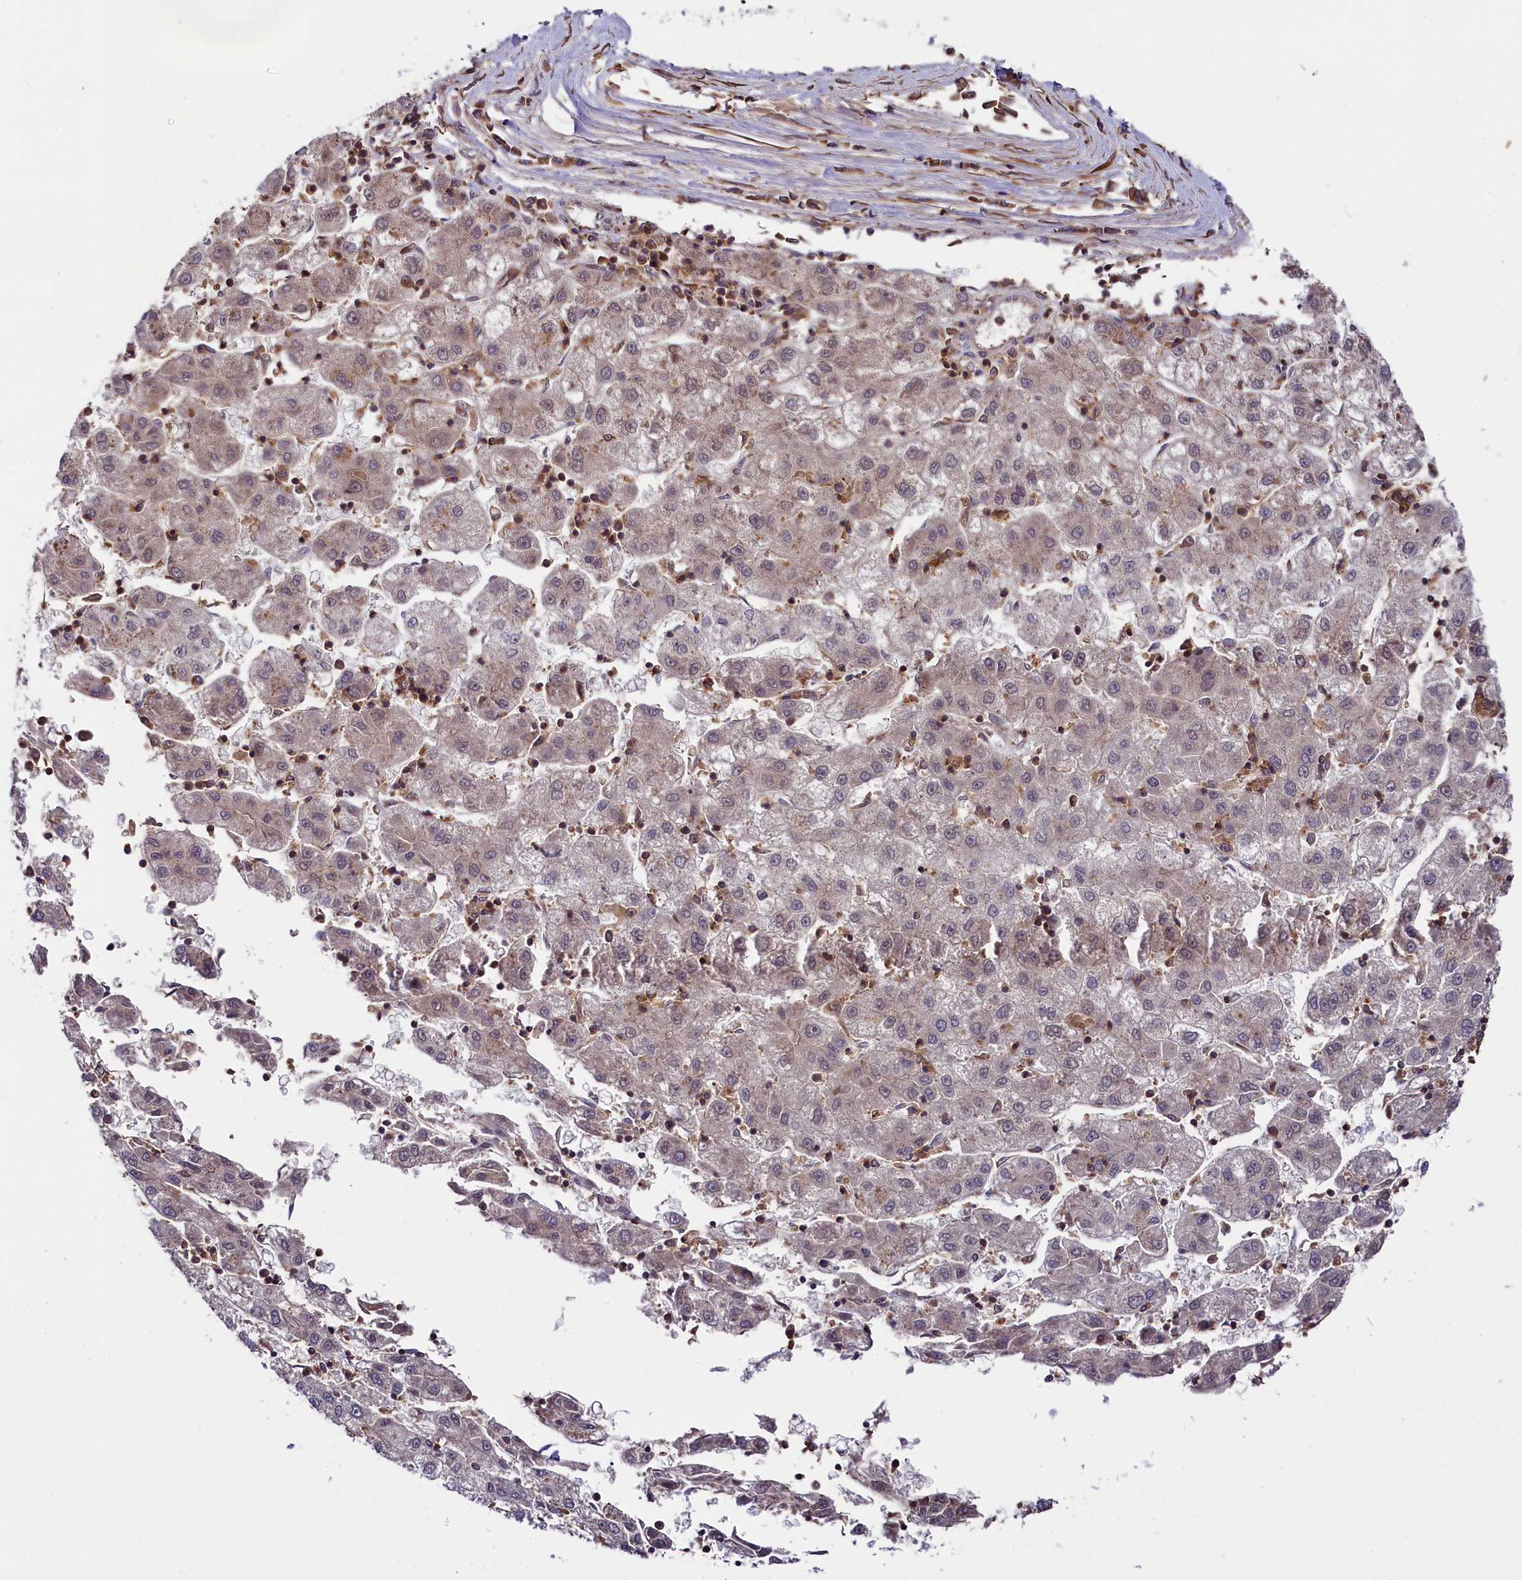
{"staining": {"intensity": "negative", "quantity": "none", "location": "none"}, "tissue": "liver cancer", "cell_type": "Tumor cells", "image_type": "cancer", "snomed": [{"axis": "morphology", "description": "Carcinoma, Hepatocellular, NOS"}, {"axis": "topography", "description": "Liver"}], "caption": "Tumor cells show no significant protein expression in hepatocellular carcinoma (liver). (DAB (3,3'-diaminobenzidine) IHC with hematoxylin counter stain).", "gene": "SKIDA1", "patient": {"sex": "male", "age": 72}}